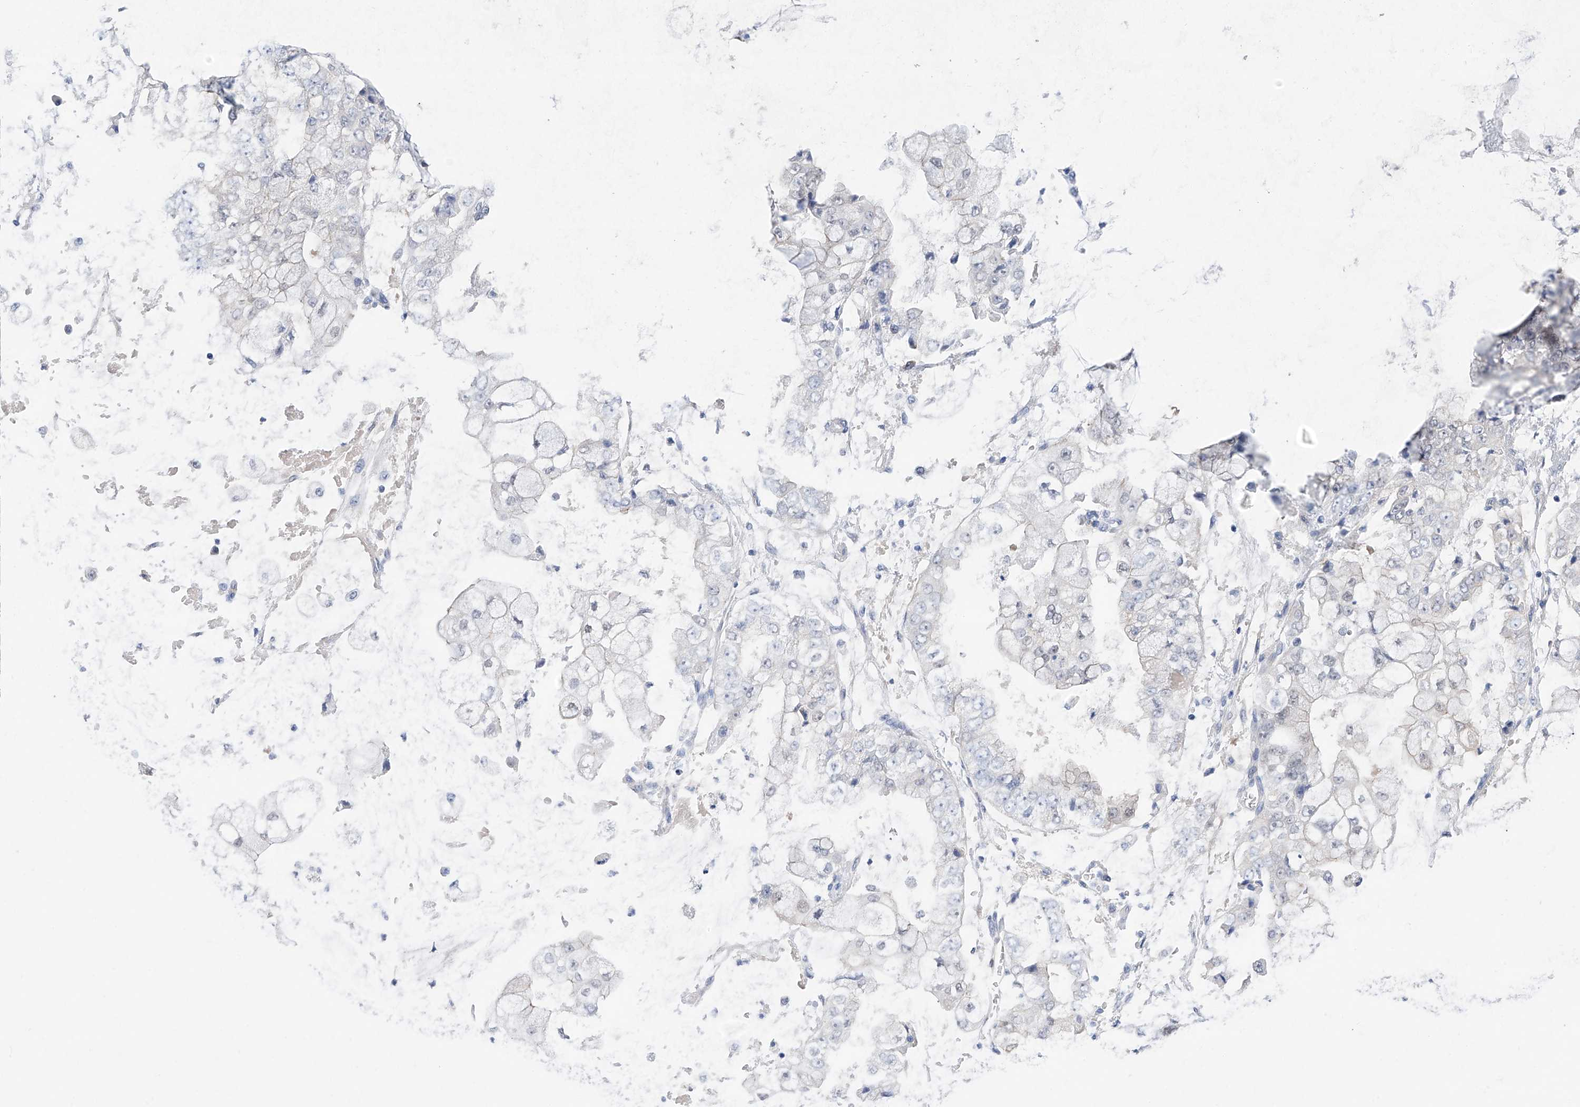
{"staining": {"intensity": "negative", "quantity": "none", "location": "none"}, "tissue": "stomach cancer", "cell_type": "Tumor cells", "image_type": "cancer", "snomed": [{"axis": "morphology", "description": "Adenocarcinoma, NOS"}, {"axis": "topography", "description": "Stomach"}], "caption": "The photomicrograph exhibits no significant expression in tumor cells of stomach cancer (adenocarcinoma).", "gene": "PGM3", "patient": {"sex": "male", "age": 76}}